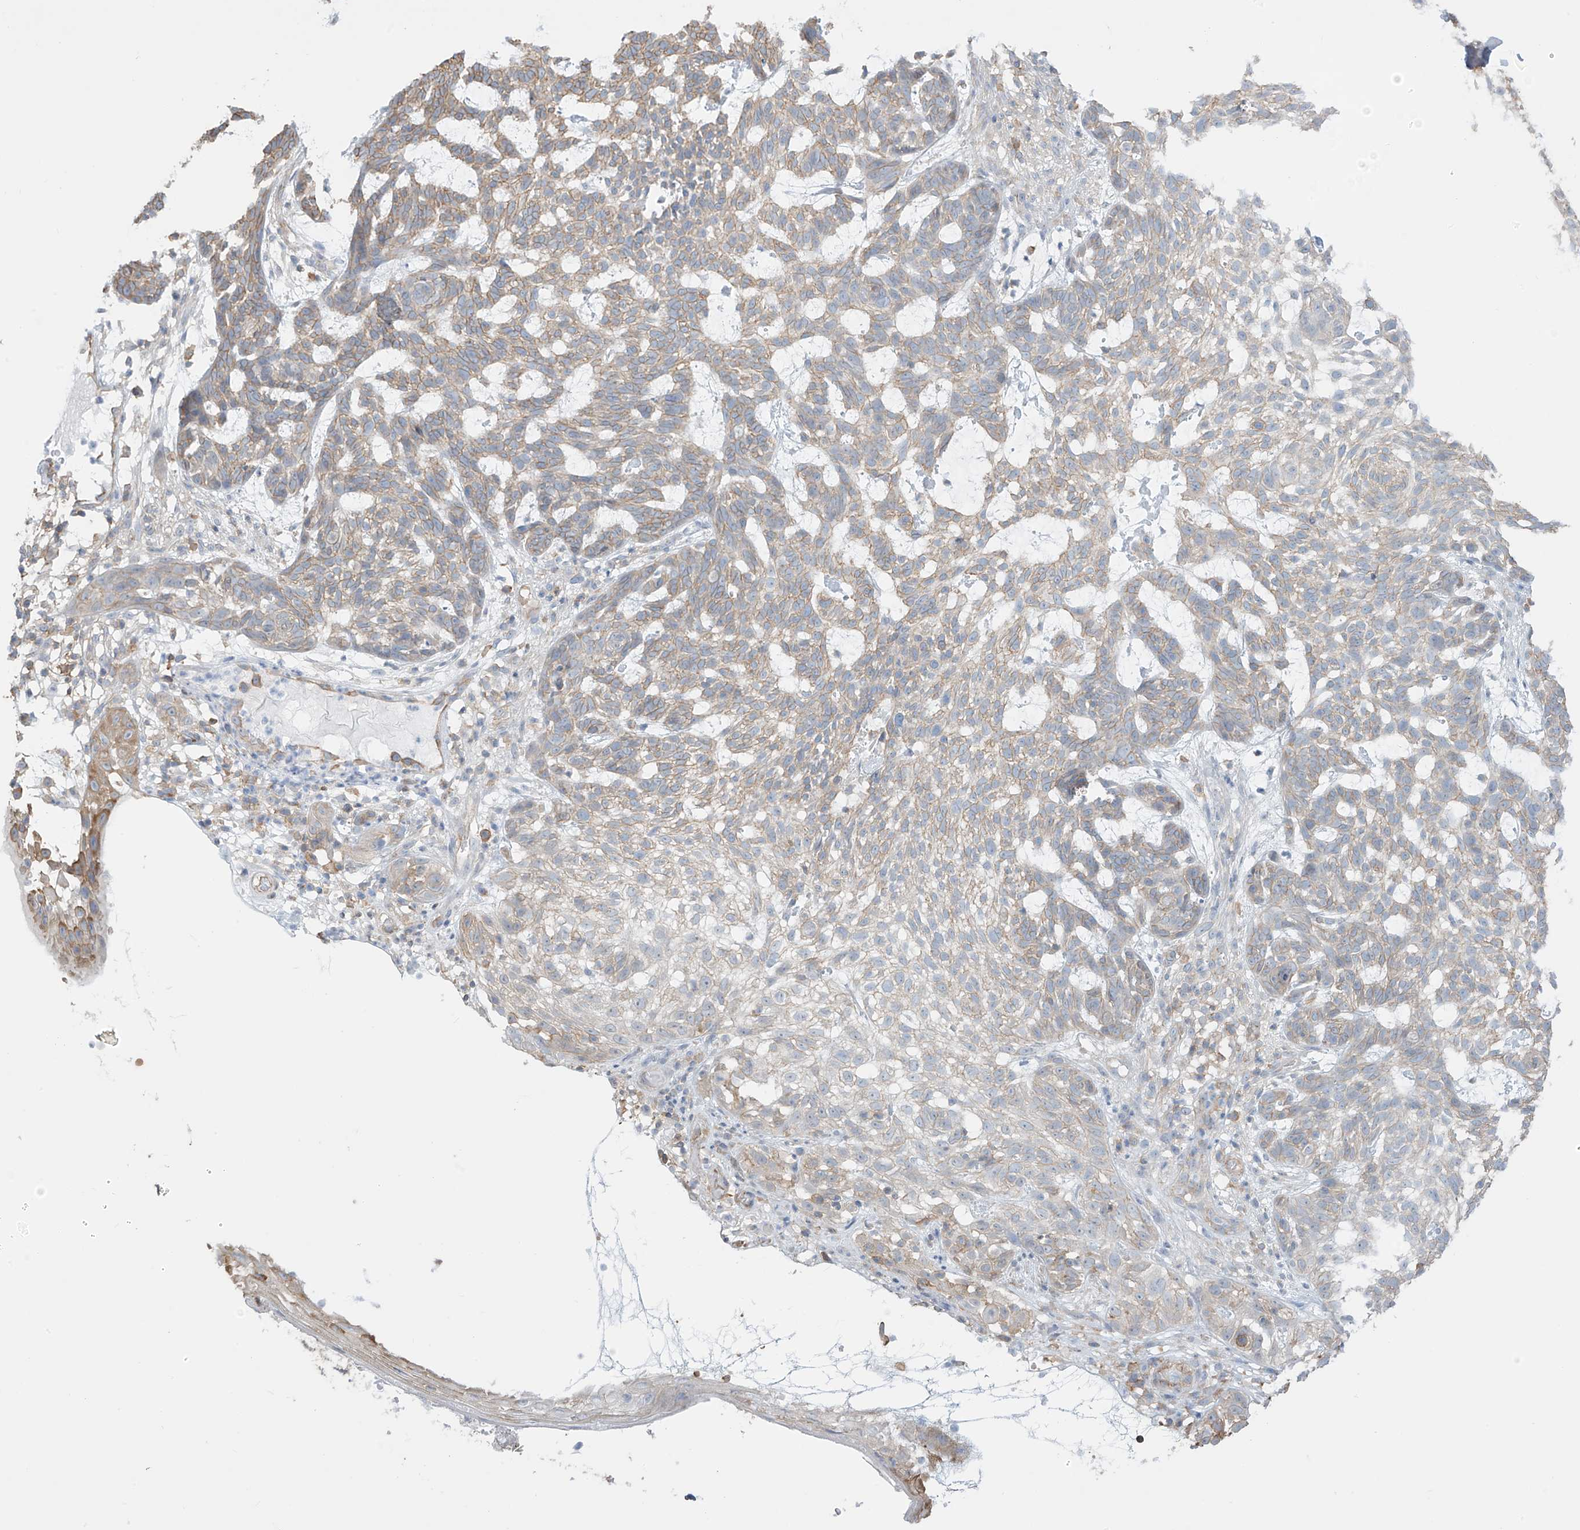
{"staining": {"intensity": "weak", "quantity": "25%-75%", "location": "cytoplasmic/membranous"}, "tissue": "skin cancer", "cell_type": "Tumor cells", "image_type": "cancer", "snomed": [{"axis": "morphology", "description": "Basal cell carcinoma"}, {"axis": "topography", "description": "Skin"}], "caption": "A histopathology image of human skin basal cell carcinoma stained for a protein exhibits weak cytoplasmic/membranous brown staining in tumor cells.", "gene": "ZNF846", "patient": {"sex": "male", "age": 85}}